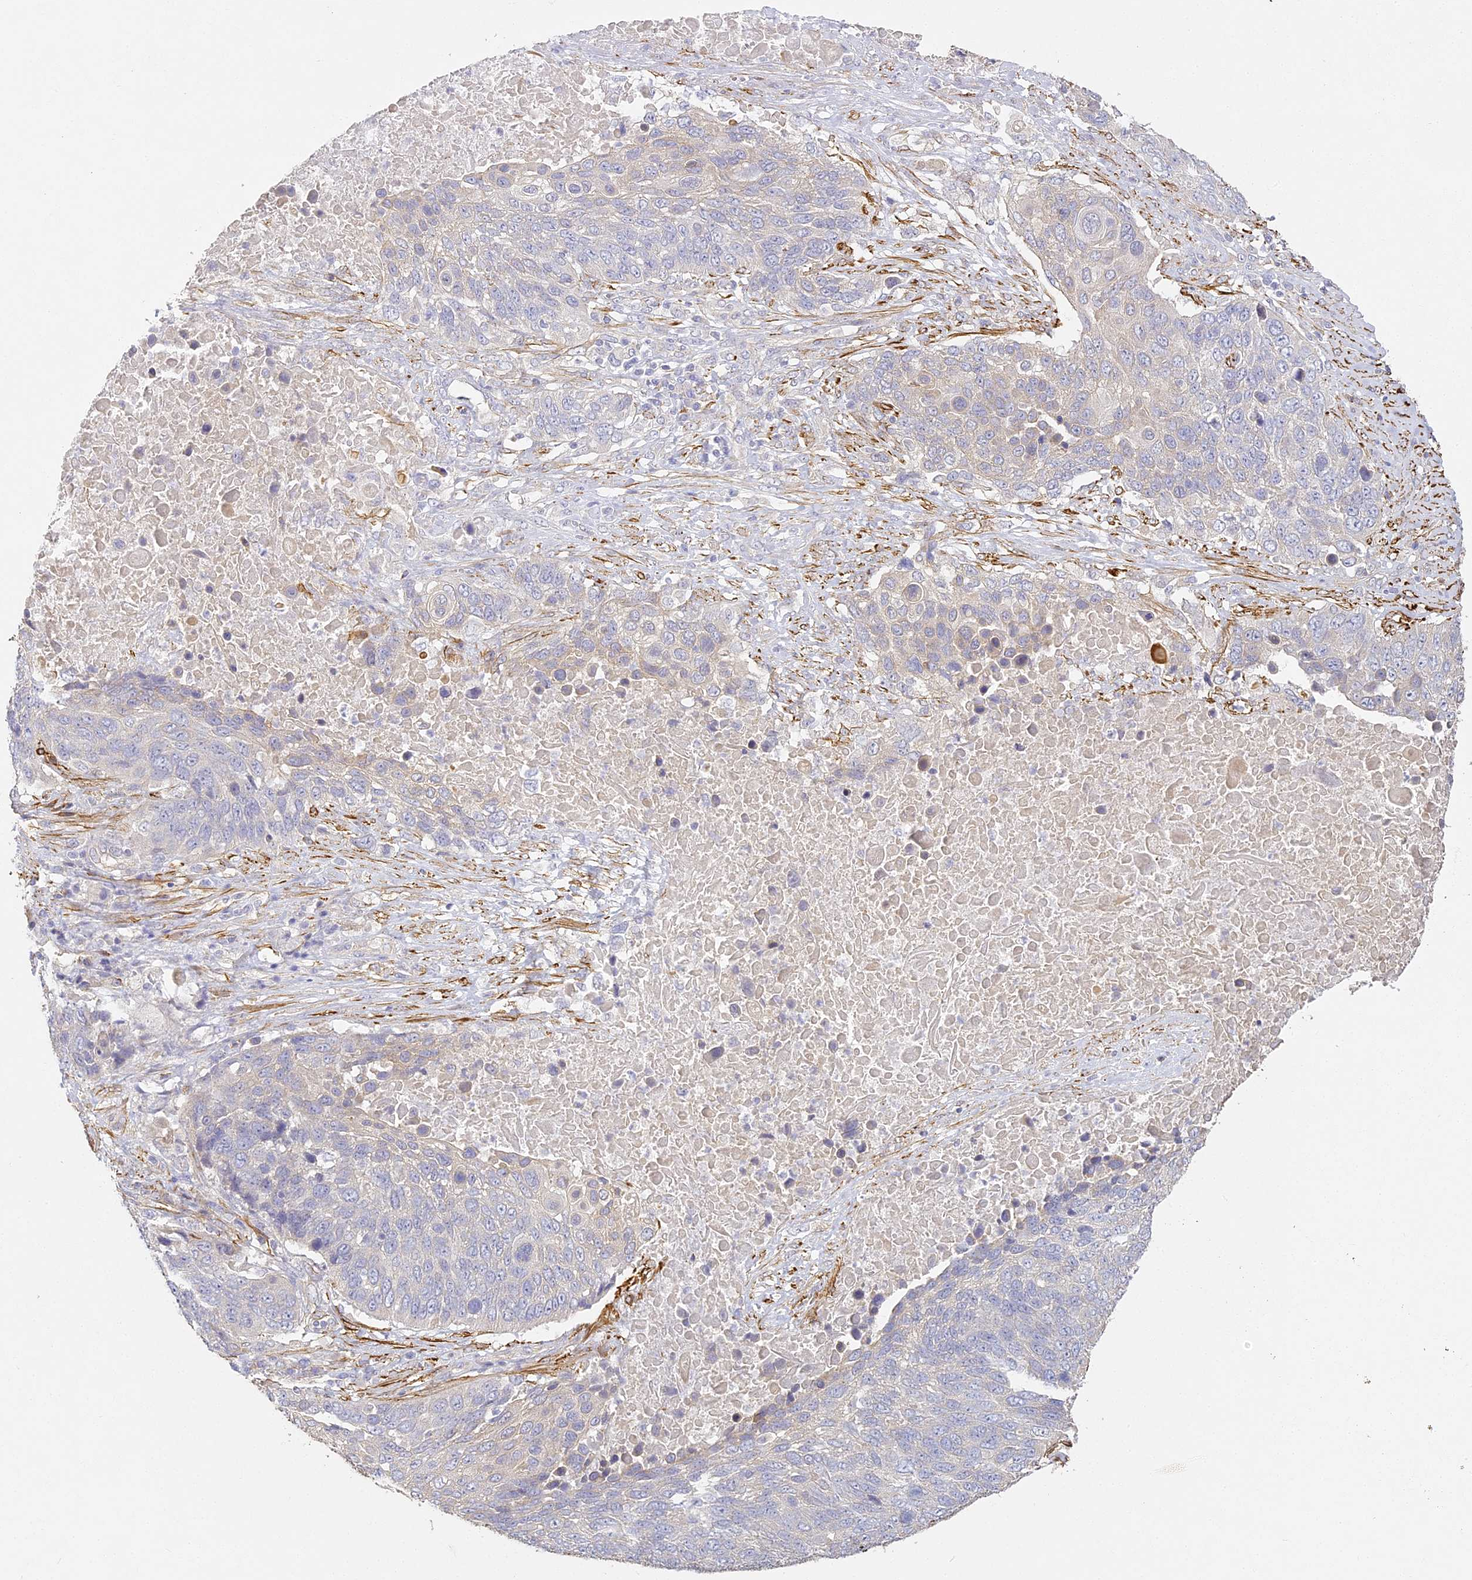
{"staining": {"intensity": "negative", "quantity": "none", "location": "none"}, "tissue": "lung cancer", "cell_type": "Tumor cells", "image_type": "cancer", "snomed": [{"axis": "morphology", "description": "Squamous cell carcinoma, NOS"}, {"axis": "topography", "description": "Lung"}], "caption": "Immunohistochemistry histopathology image of neoplastic tissue: lung cancer stained with DAB (3,3'-diaminobenzidine) shows no significant protein positivity in tumor cells.", "gene": "MED28", "patient": {"sex": "male", "age": 66}}